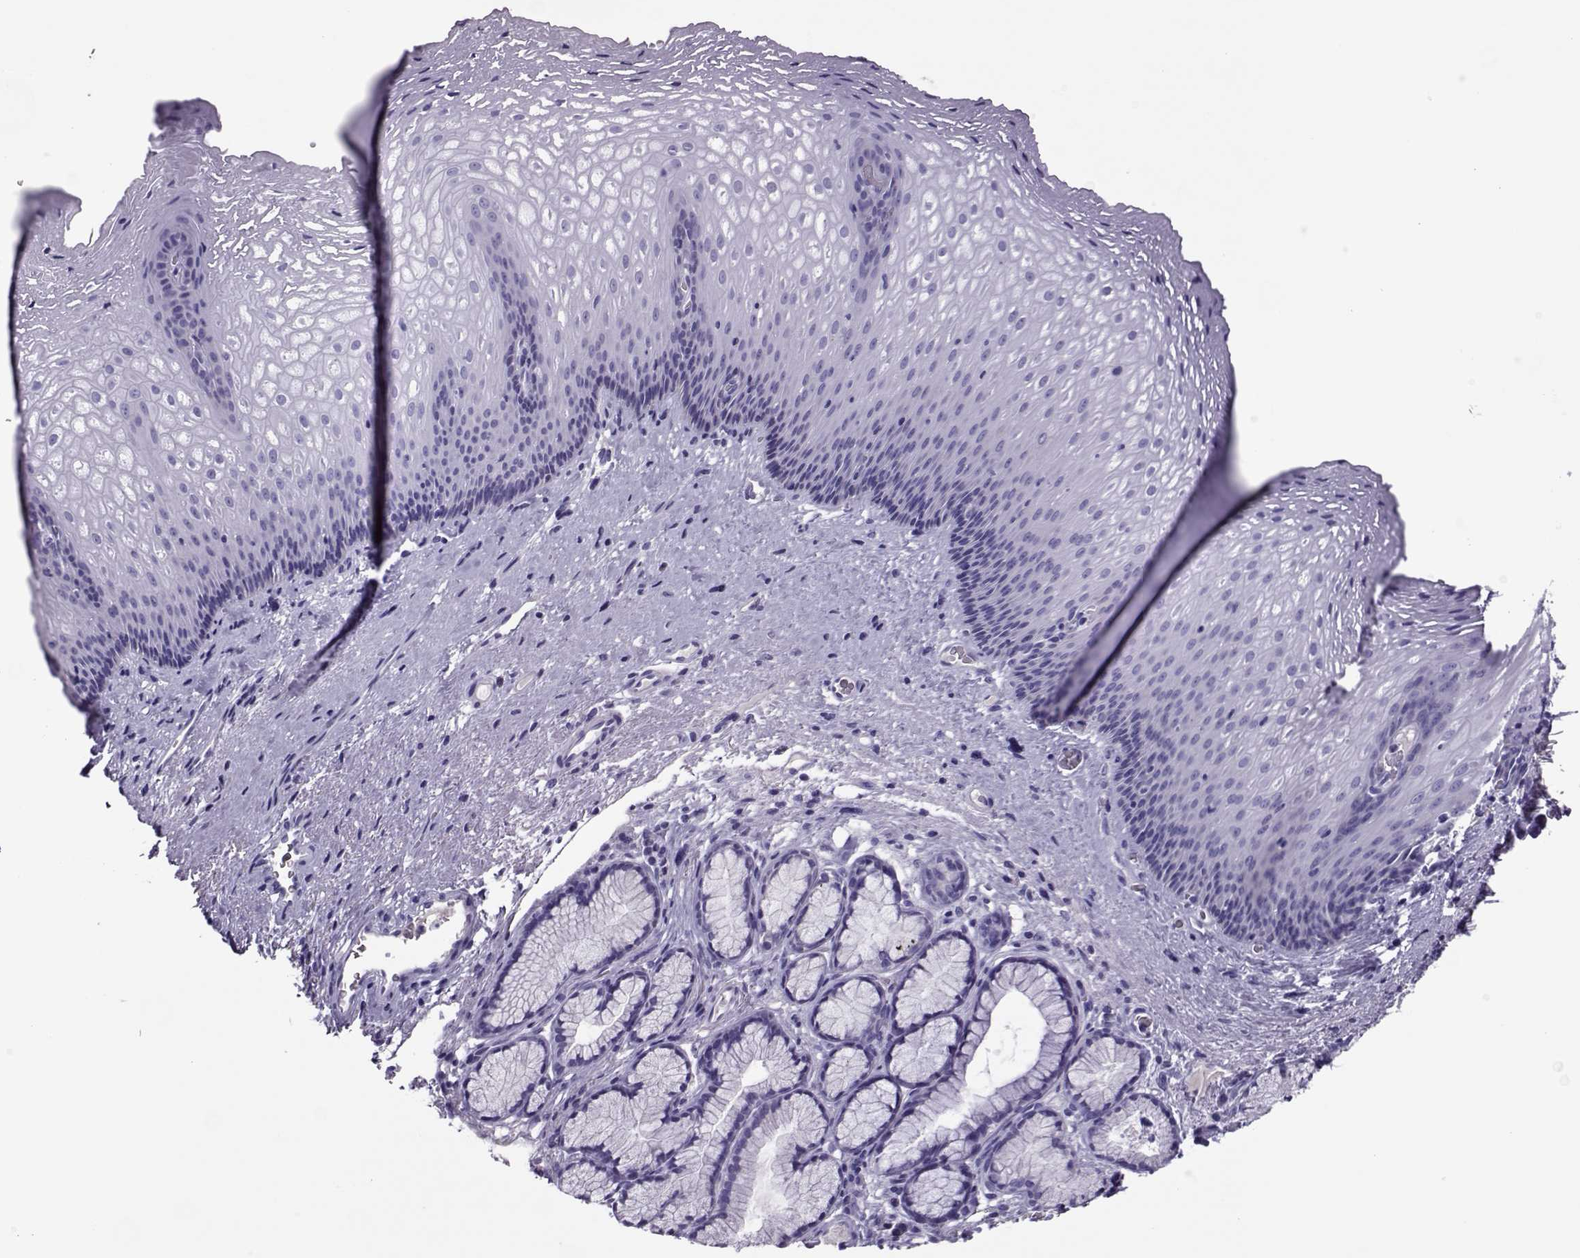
{"staining": {"intensity": "negative", "quantity": "none", "location": "none"}, "tissue": "esophagus", "cell_type": "Squamous epithelial cells", "image_type": "normal", "snomed": [{"axis": "morphology", "description": "Normal tissue, NOS"}, {"axis": "topography", "description": "Esophagus"}], "caption": "Immunohistochemistry (IHC) of unremarkable esophagus exhibits no expression in squamous epithelial cells.", "gene": "LINGO1", "patient": {"sex": "male", "age": 76}}